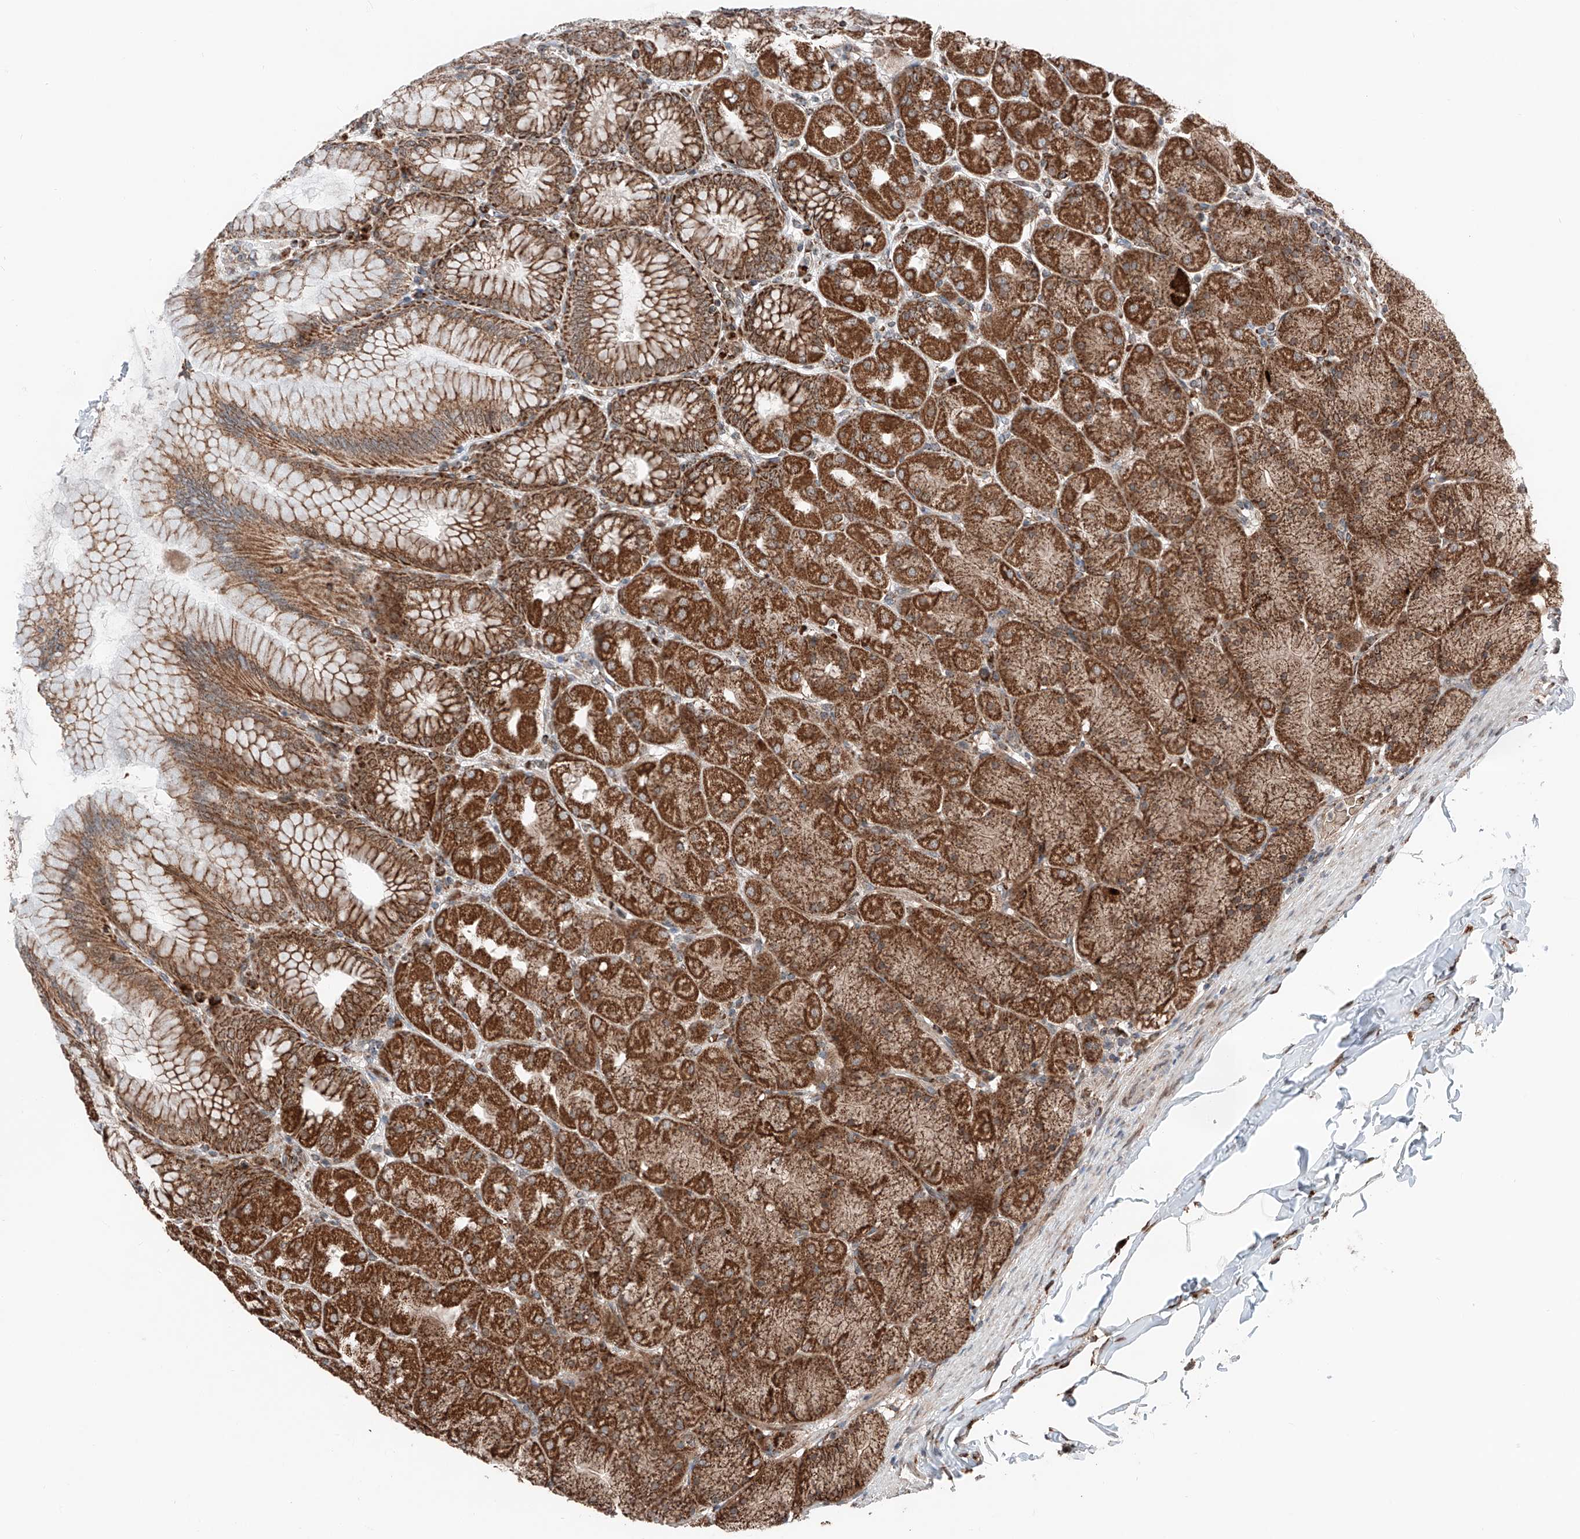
{"staining": {"intensity": "strong", "quantity": ">75%", "location": "cytoplasmic/membranous"}, "tissue": "stomach", "cell_type": "Glandular cells", "image_type": "normal", "snomed": [{"axis": "morphology", "description": "Normal tissue, NOS"}, {"axis": "topography", "description": "Stomach, upper"}], "caption": "Immunohistochemistry (IHC) (DAB) staining of unremarkable stomach reveals strong cytoplasmic/membranous protein expression in approximately >75% of glandular cells.", "gene": "ZSCAN29", "patient": {"sex": "female", "age": 56}}